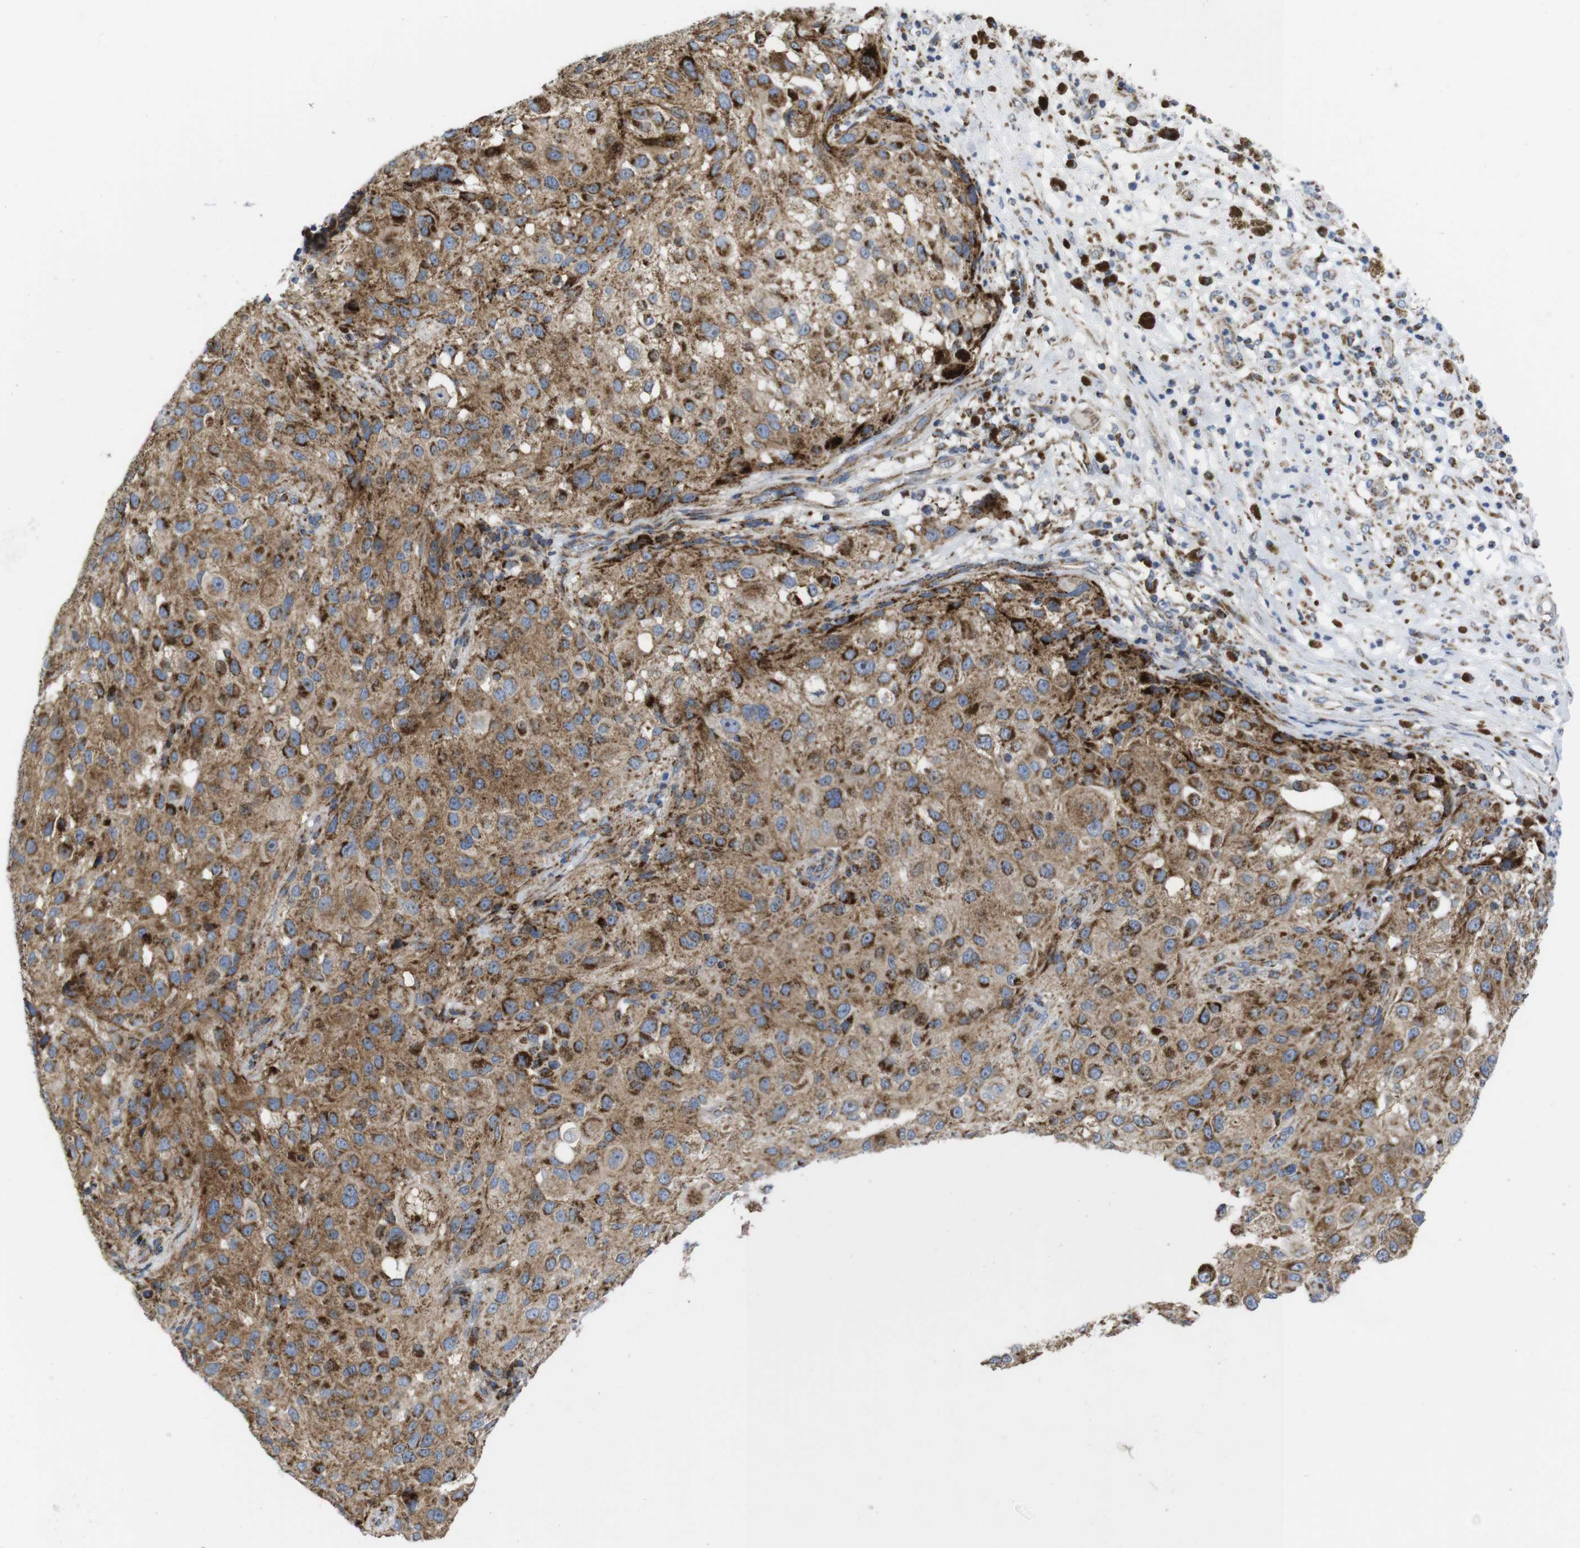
{"staining": {"intensity": "moderate", "quantity": ">75%", "location": "cytoplasmic/membranous"}, "tissue": "melanoma", "cell_type": "Tumor cells", "image_type": "cancer", "snomed": [{"axis": "morphology", "description": "Necrosis, NOS"}, {"axis": "morphology", "description": "Malignant melanoma, NOS"}, {"axis": "topography", "description": "Skin"}], "caption": "Brown immunohistochemical staining in melanoma reveals moderate cytoplasmic/membranous positivity in about >75% of tumor cells.", "gene": "TMEM192", "patient": {"sex": "female", "age": 87}}